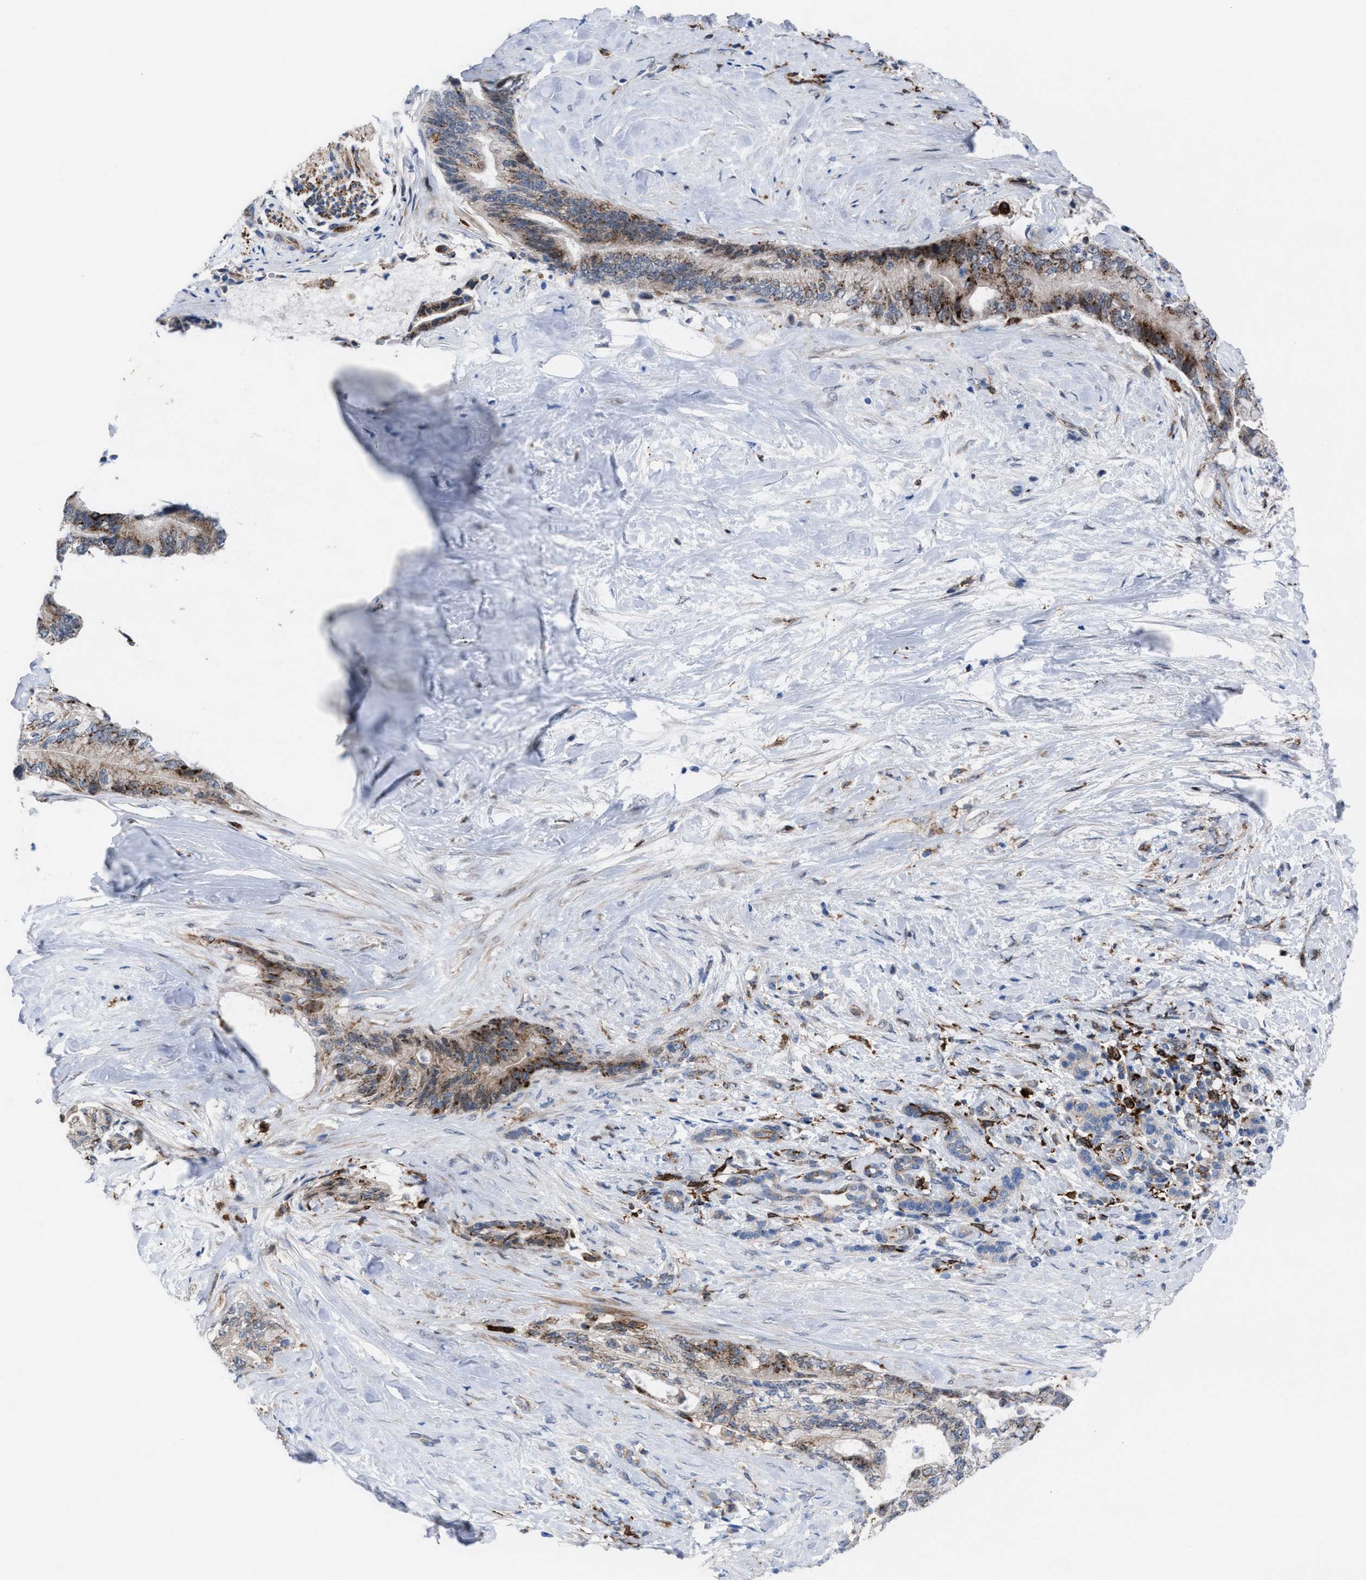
{"staining": {"intensity": "moderate", "quantity": ">75%", "location": "cytoplasmic/membranous"}, "tissue": "pancreatic cancer", "cell_type": "Tumor cells", "image_type": "cancer", "snomed": [{"axis": "morphology", "description": "Adenocarcinoma, NOS"}, {"axis": "topography", "description": "Pancreas"}], "caption": "Immunohistochemistry (IHC) of adenocarcinoma (pancreatic) displays medium levels of moderate cytoplasmic/membranous staining in approximately >75% of tumor cells.", "gene": "SLC47A1", "patient": {"sex": "male", "age": 59}}